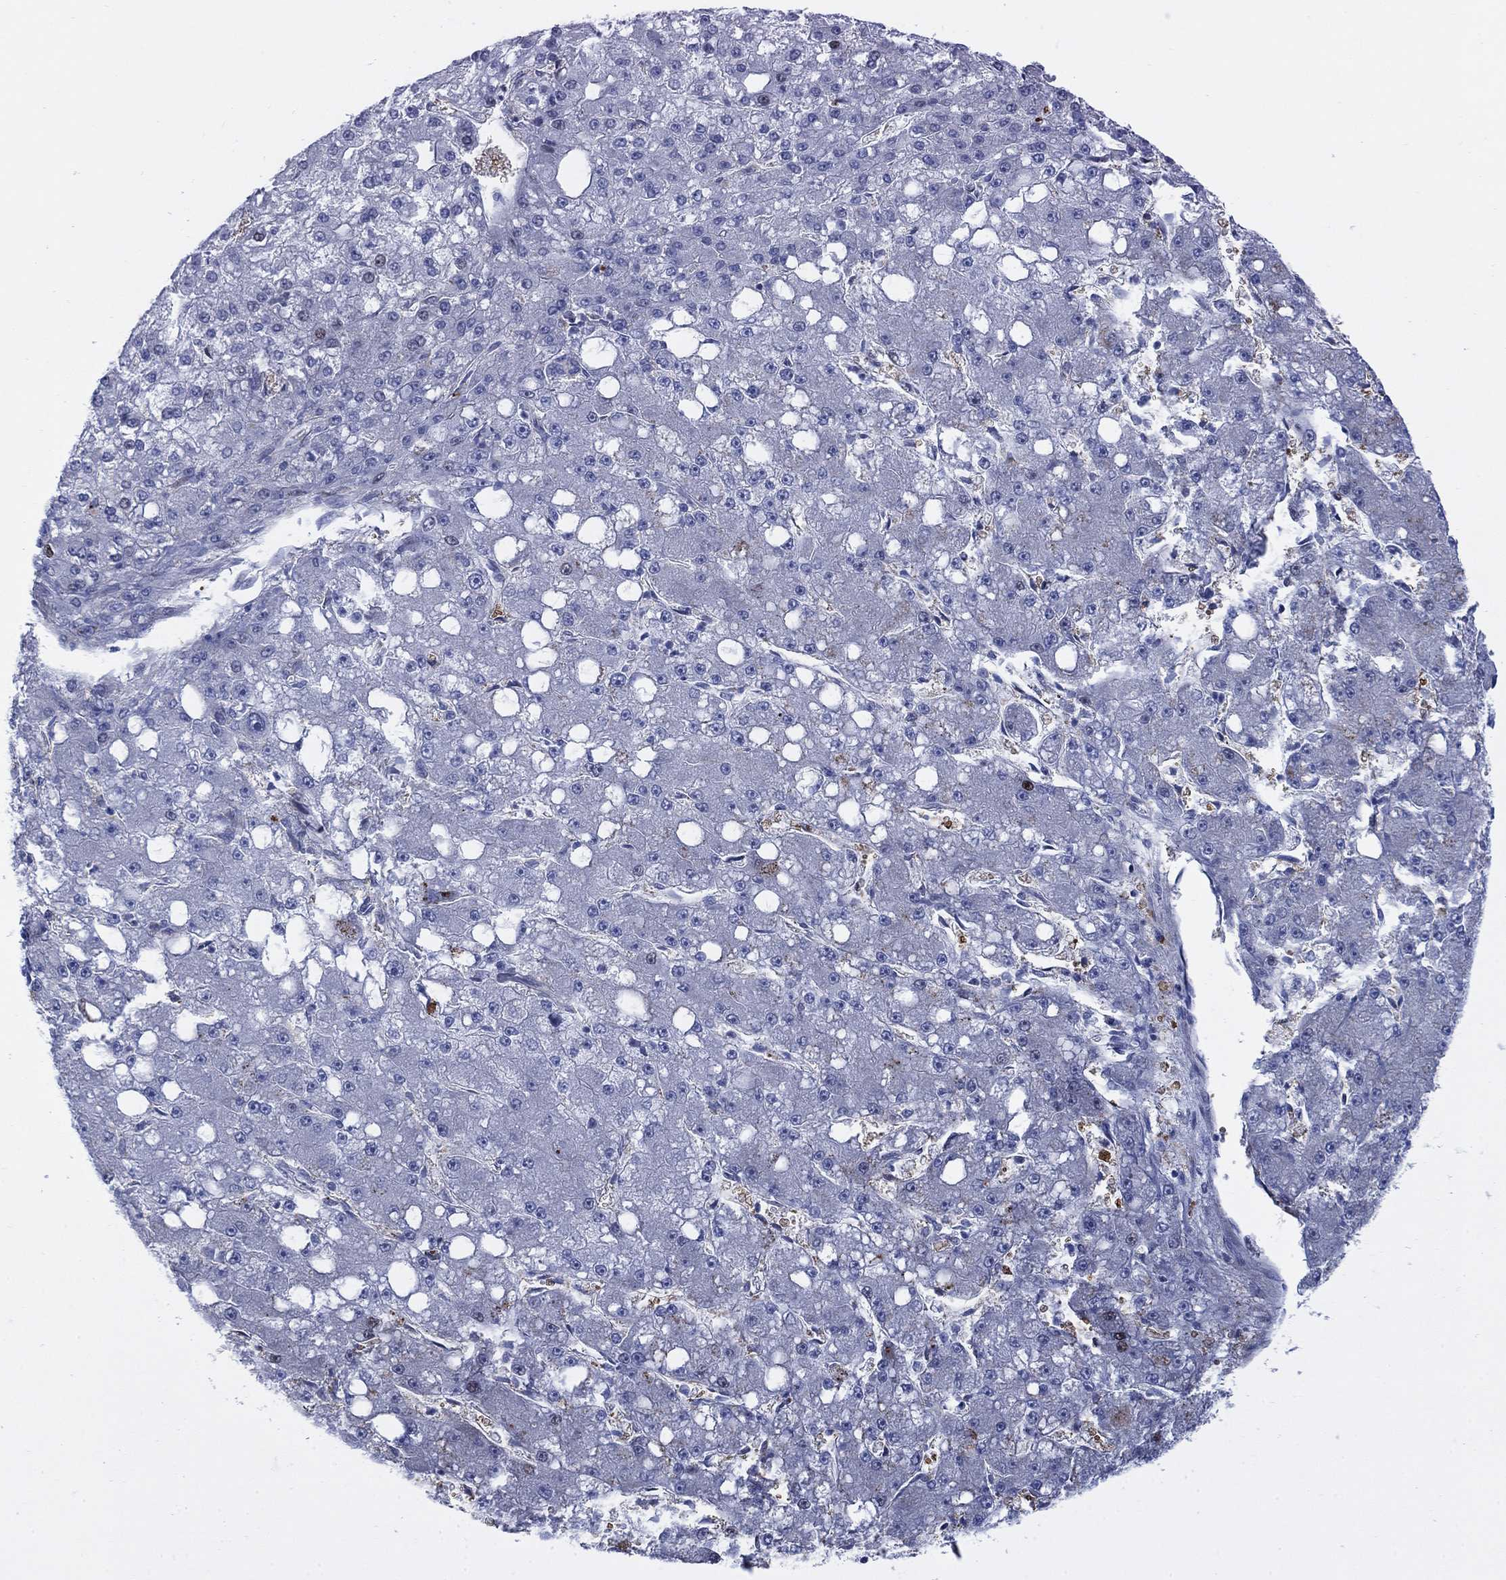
{"staining": {"intensity": "negative", "quantity": "none", "location": "none"}, "tissue": "liver cancer", "cell_type": "Tumor cells", "image_type": "cancer", "snomed": [{"axis": "morphology", "description": "Carcinoma, Hepatocellular, NOS"}, {"axis": "topography", "description": "Liver"}], "caption": "There is no significant staining in tumor cells of liver cancer (hepatocellular carcinoma). (Stains: DAB (3,3'-diaminobenzidine) immunohistochemistry (IHC) with hematoxylin counter stain, Microscopy: brightfield microscopy at high magnification).", "gene": "MYO3A", "patient": {"sex": "male", "age": 67}}